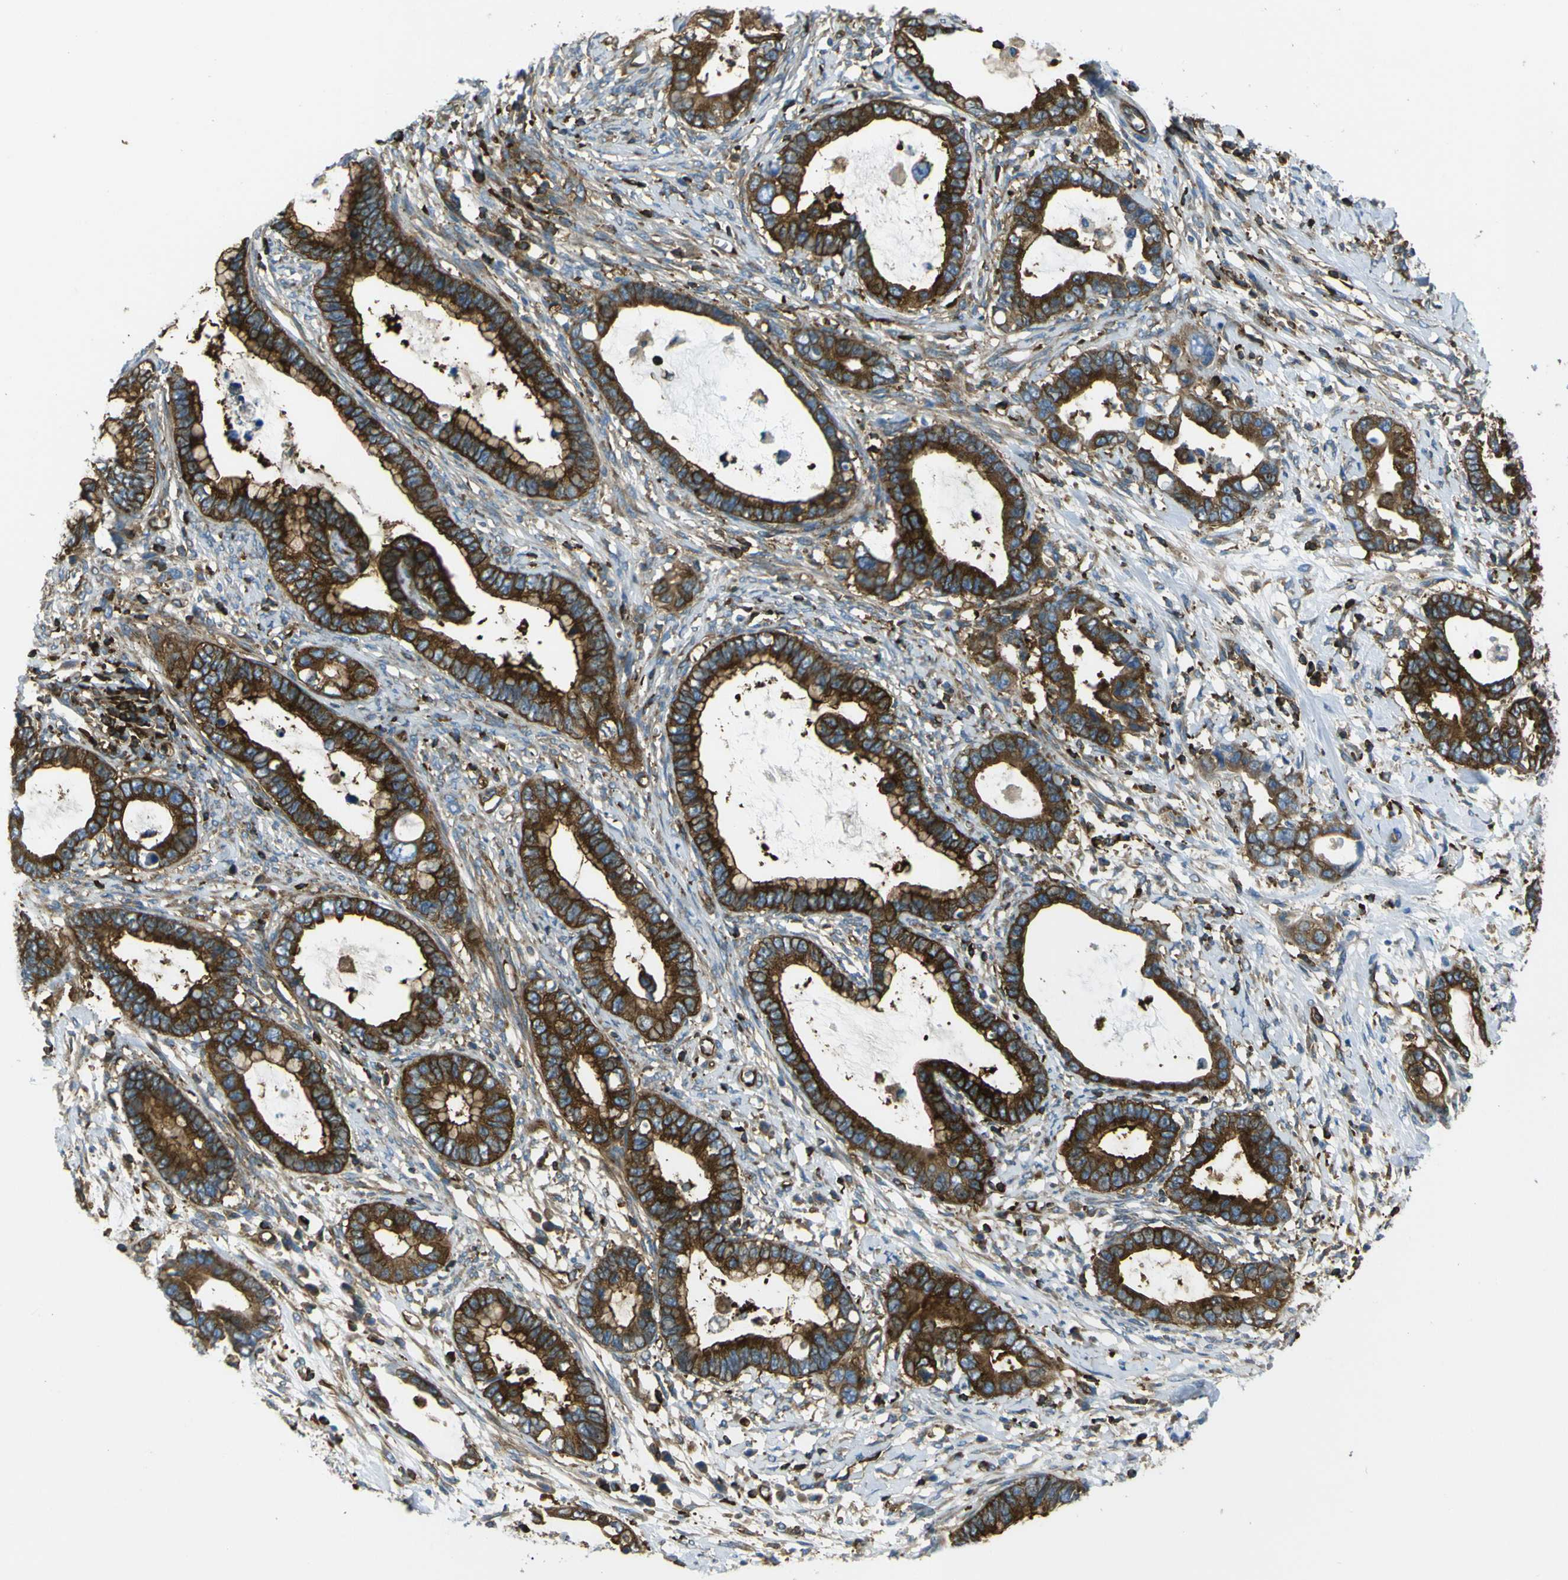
{"staining": {"intensity": "strong", "quantity": ">75%", "location": "cytoplasmic/membranous"}, "tissue": "cervical cancer", "cell_type": "Tumor cells", "image_type": "cancer", "snomed": [{"axis": "morphology", "description": "Adenocarcinoma, NOS"}, {"axis": "topography", "description": "Cervix"}], "caption": "Approximately >75% of tumor cells in cervical cancer reveal strong cytoplasmic/membranous protein positivity as visualized by brown immunohistochemical staining.", "gene": "ARHGEF1", "patient": {"sex": "female", "age": 44}}